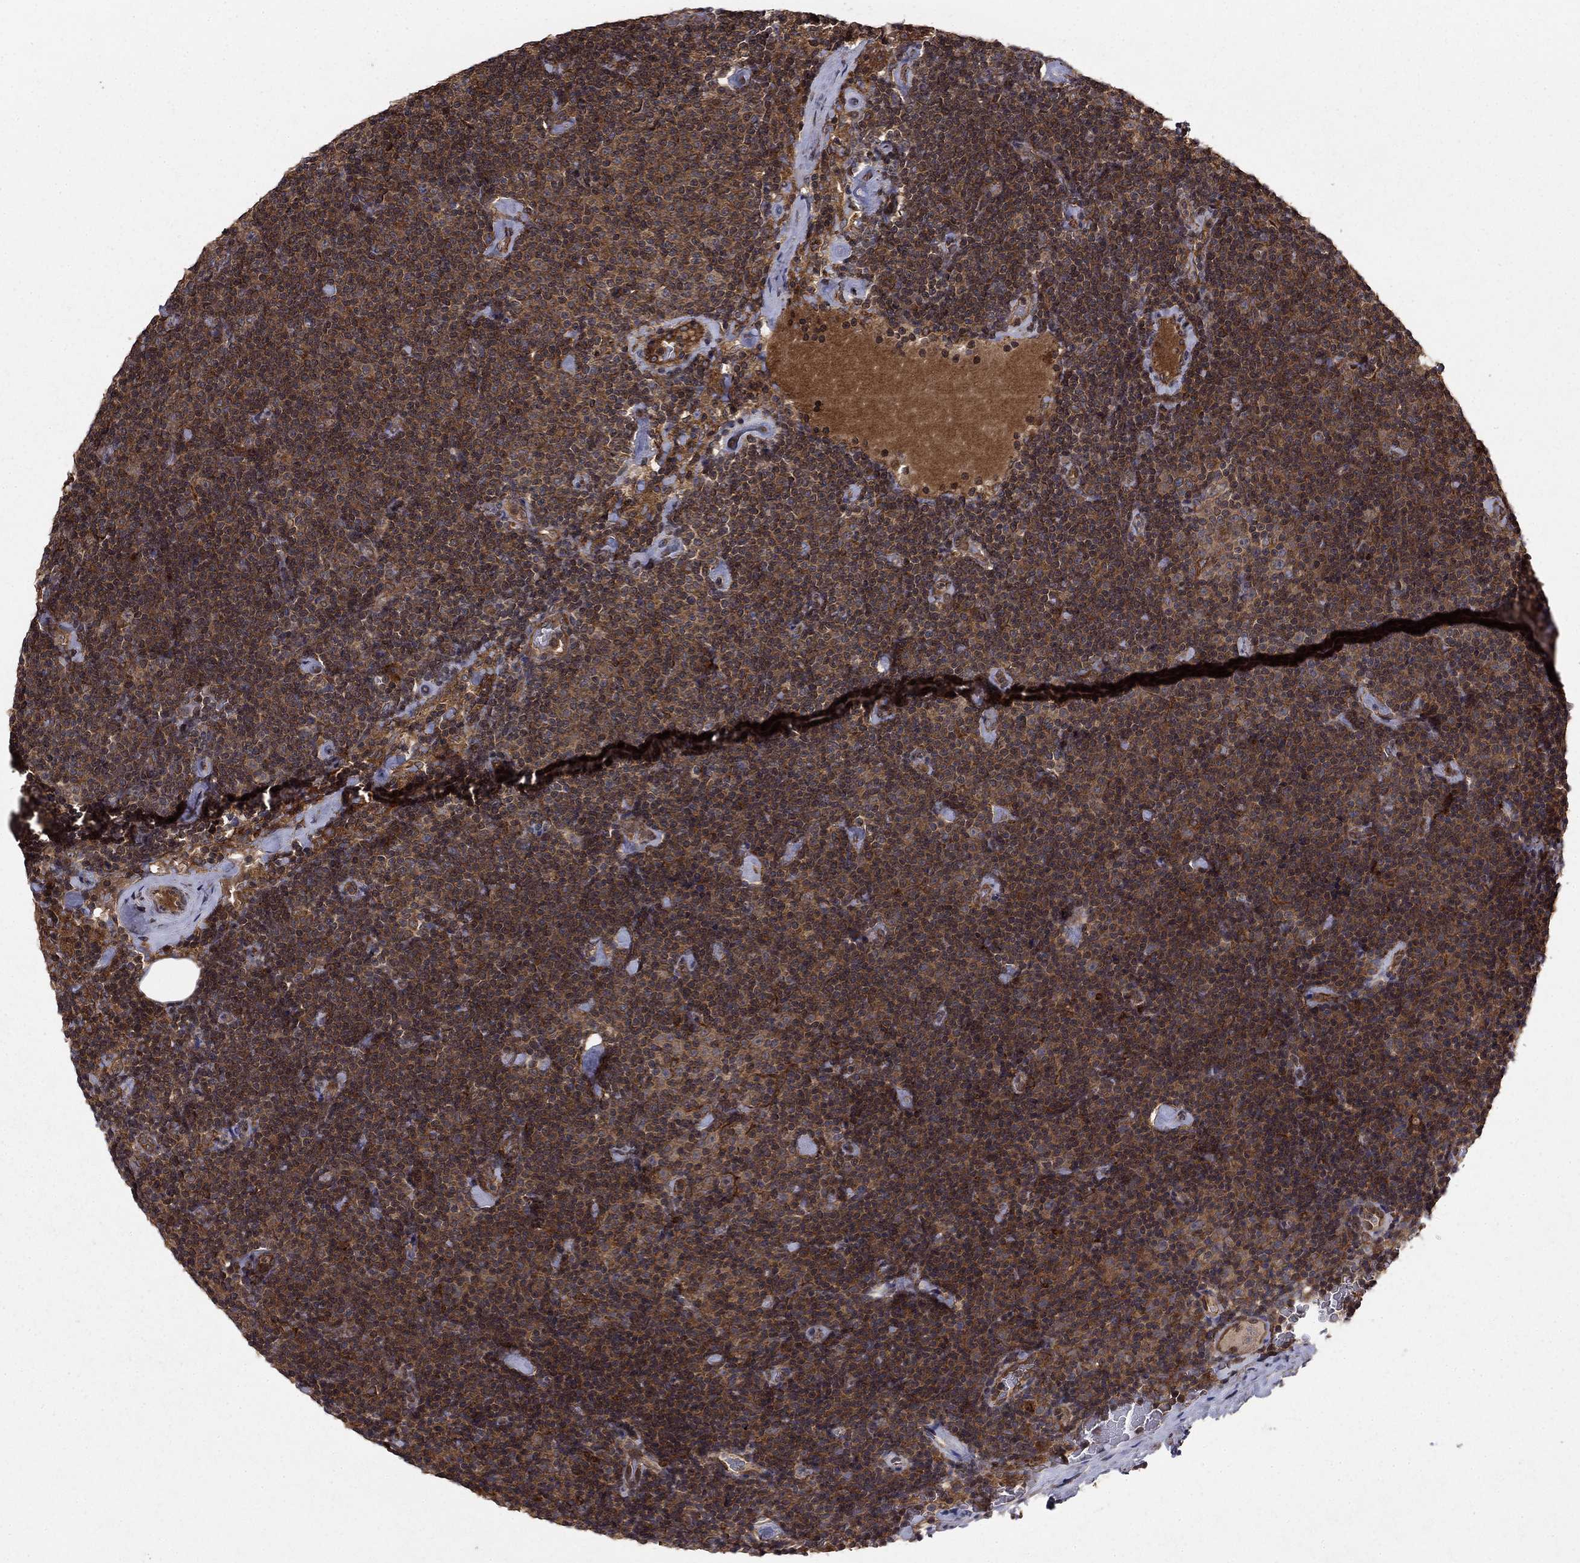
{"staining": {"intensity": "moderate", "quantity": ">75%", "location": "cytoplasmic/membranous"}, "tissue": "lymphoma", "cell_type": "Tumor cells", "image_type": "cancer", "snomed": [{"axis": "morphology", "description": "Malignant lymphoma, non-Hodgkin's type, Low grade"}, {"axis": "topography", "description": "Lymph node"}], "caption": "Brown immunohistochemical staining in human lymphoma shows moderate cytoplasmic/membranous positivity in approximately >75% of tumor cells. Immunohistochemistry stains the protein in brown and the nuclei are stained blue.", "gene": "BABAM2", "patient": {"sex": "male", "age": 81}}